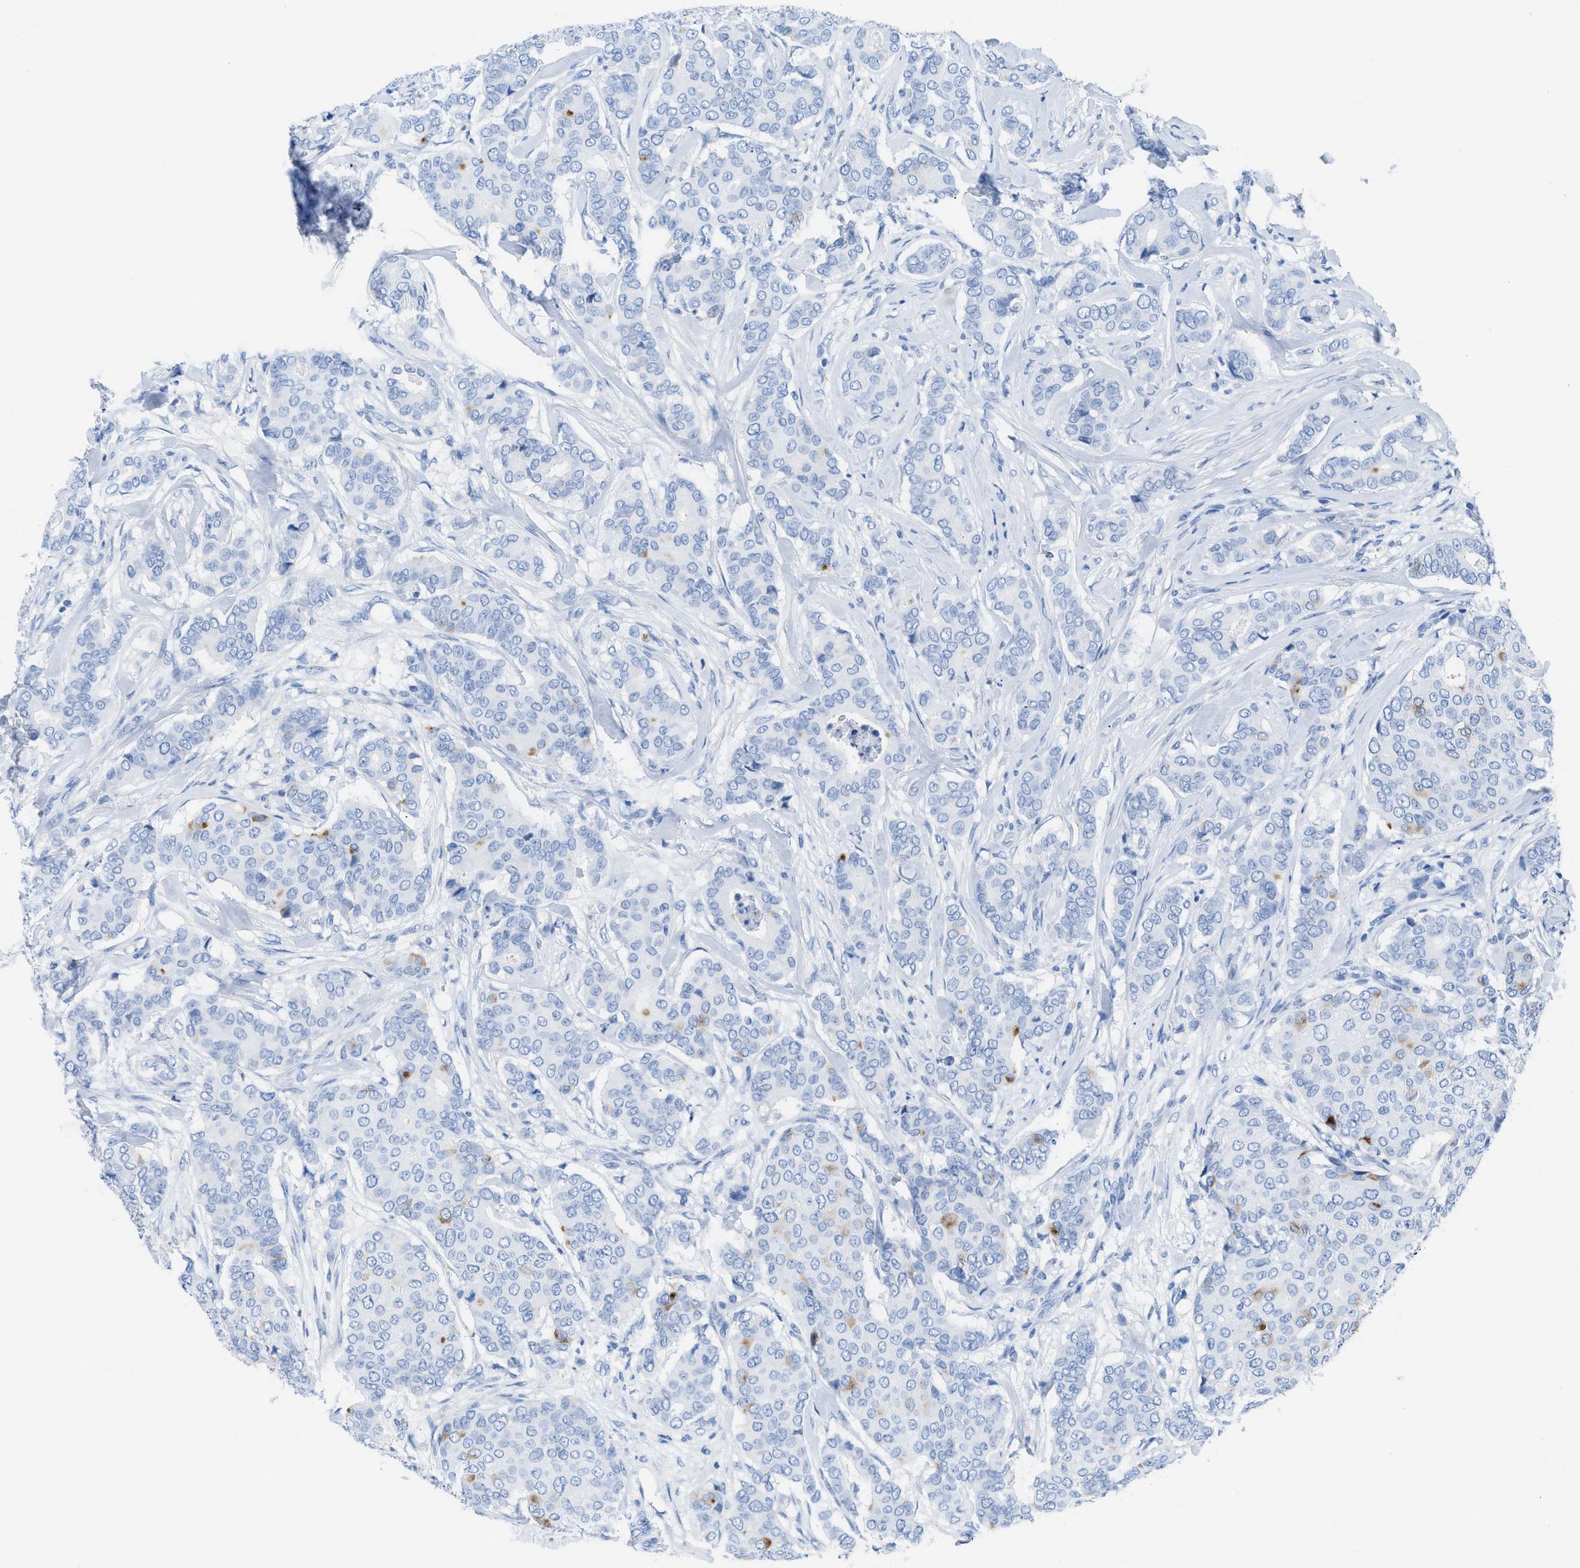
{"staining": {"intensity": "negative", "quantity": "none", "location": "none"}, "tissue": "breast cancer", "cell_type": "Tumor cells", "image_type": "cancer", "snomed": [{"axis": "morphology", "description": "Duct carcinoma"}, {"axis": "topography", "description": "Breast"}], "caption": "Immunohistochemistry image of neoplastic tissue: breast infiltrating ductal carcinoma stained with DAB exhibits no significant protein positivity in tumor cells.", "gene": "TCL1A", "patient": {"sex": "female", "age": 75}}